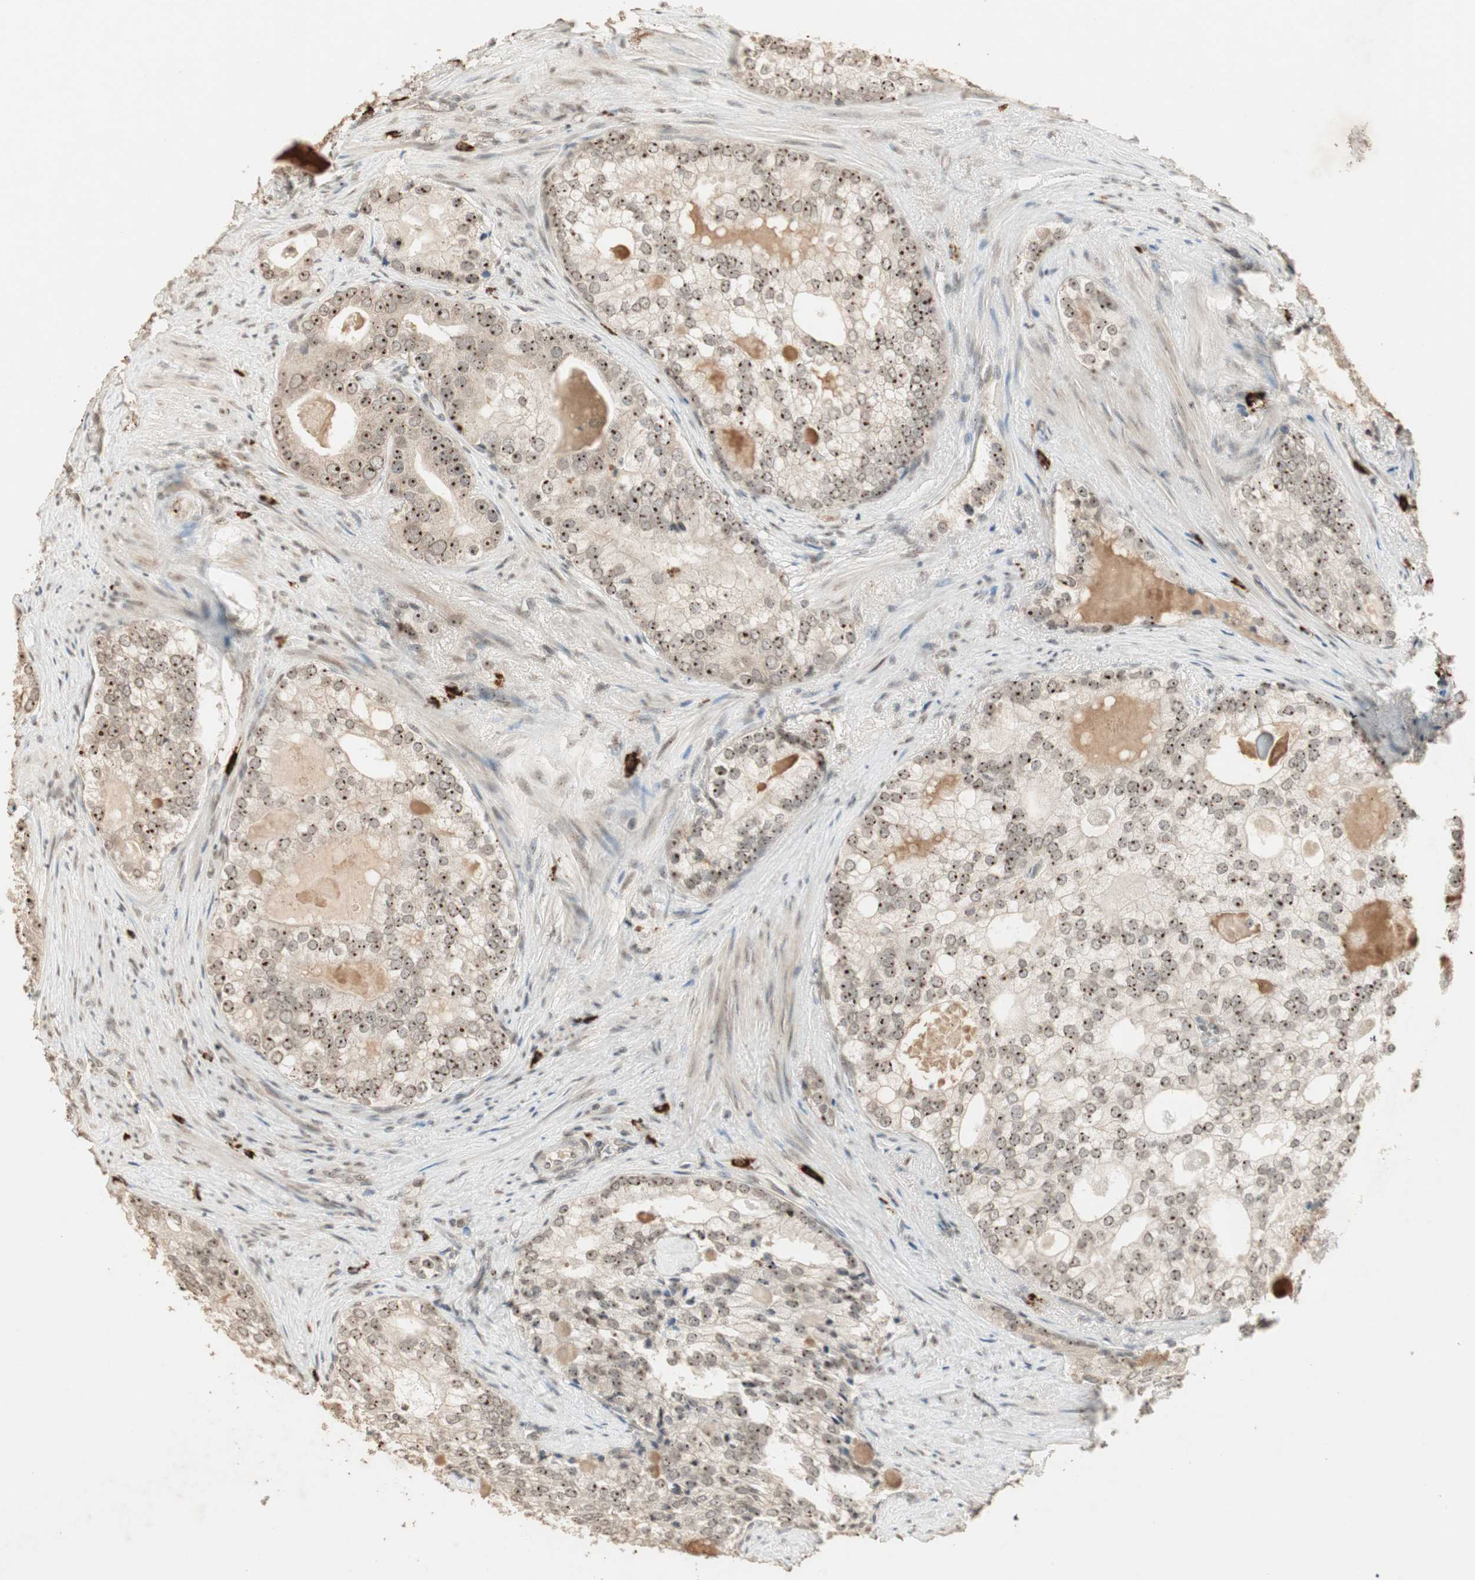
{"staining": {"intensity": "strong", "quantity": ">75%", "location": "cytoplasmic/membranous,nuclear"}, "tissue": "prostate cancer", "cell_type": "Tumor cells", "image_type": "cancer", "snomed": [{"axis": "morphology", "description": "Adenocarcinoma, High grade"}, {"axis": "topography", "description": "Prostate"}], "caption": "Protein staining reveals strong cytoplasmic/membranous and nuclear expression in about >75% of tumor cells in prostate cancer (high-grade adenocarcinoma).", "gene": "ETV4", "patient": {"sex": "male", "age": 66}}